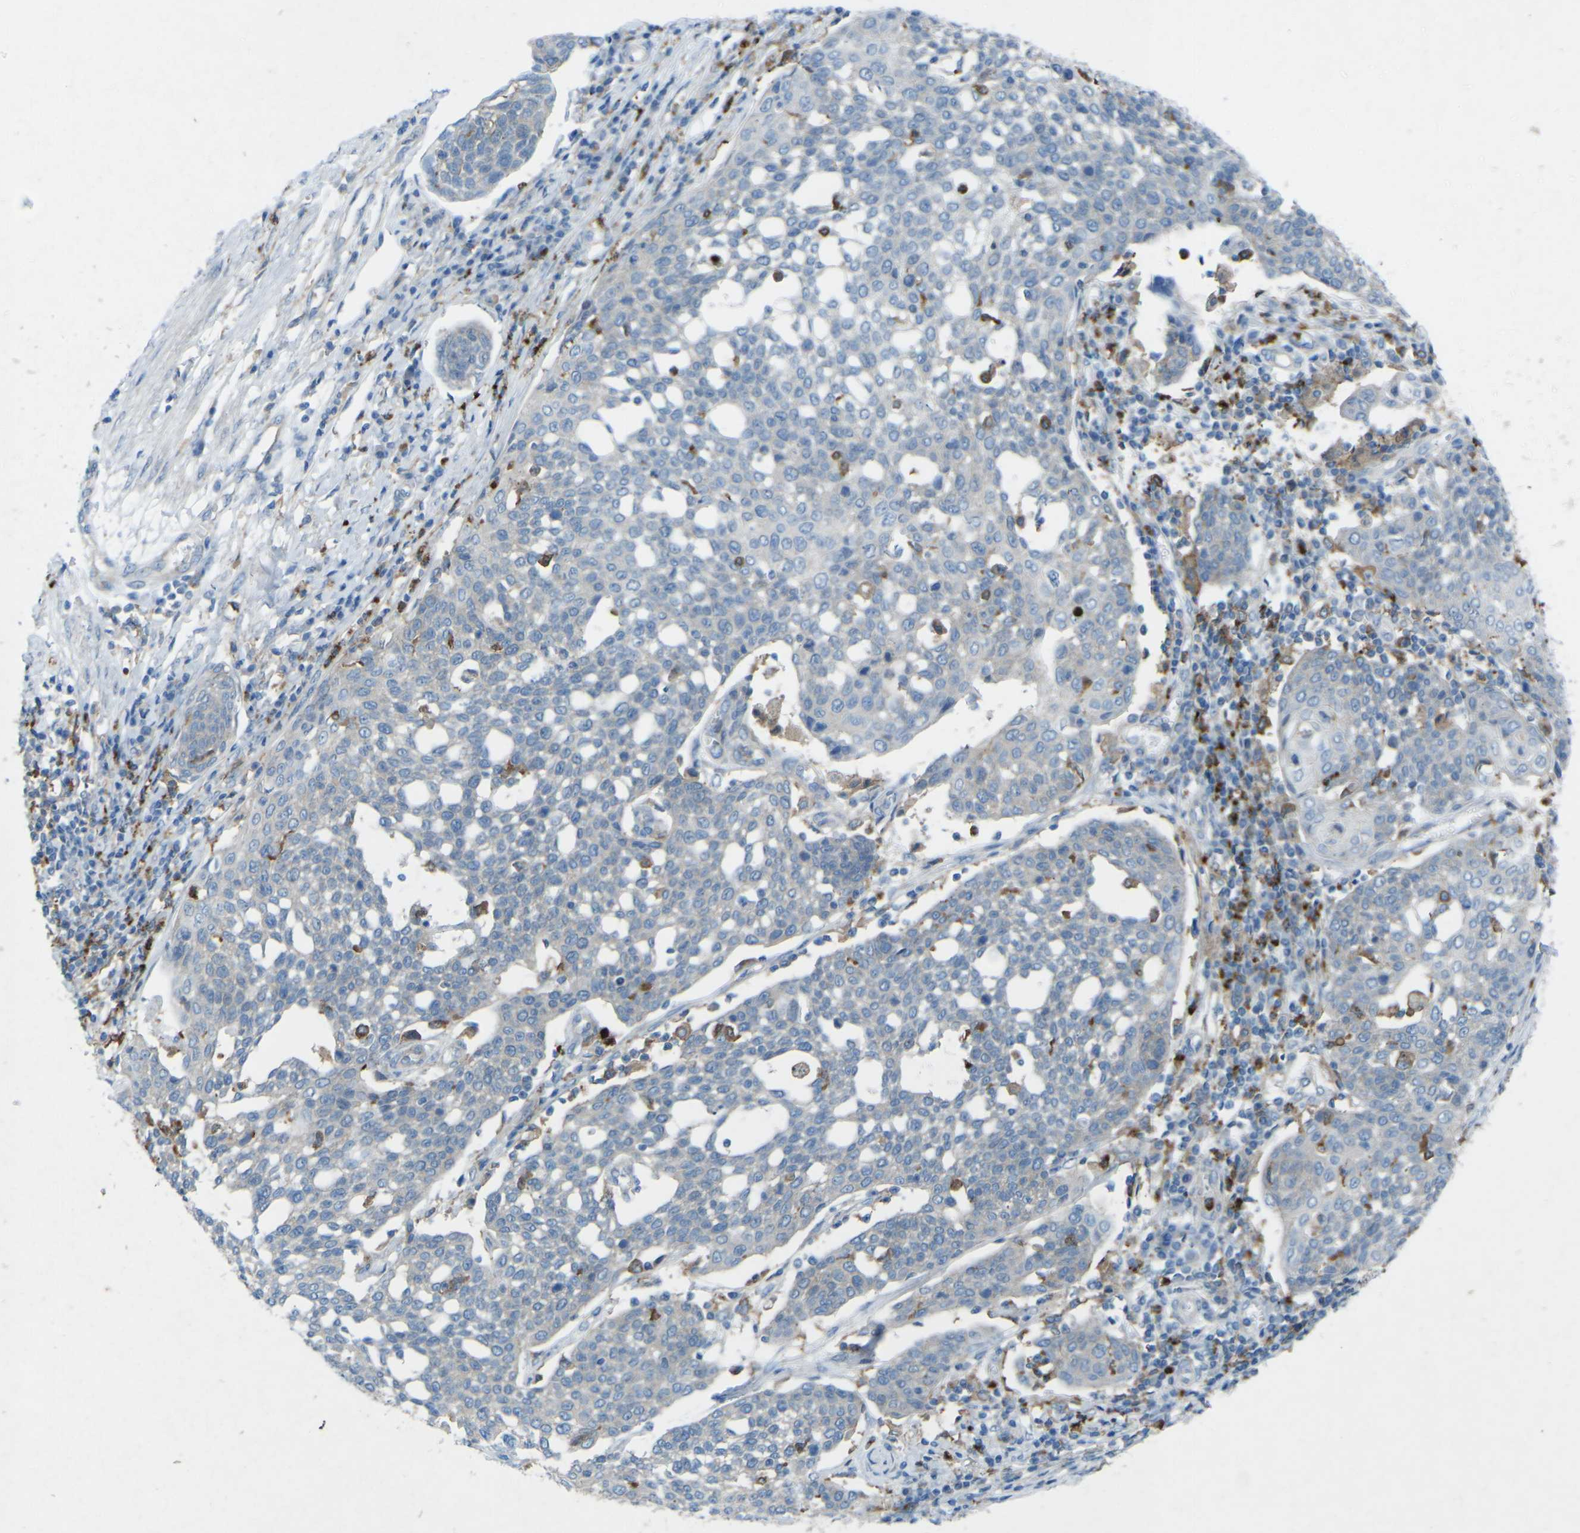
{"staining": {"intensity": "negative", "quantity": "none", "location": "none"}, "tissue": "cervical cancer", "cell_type": "Tumor cells", "image_type": "cancer", "snomed": [{"axis": "morphology", "description": "Squamous cell carcinoma, NOS"}, {"axis": "topography", "description": "Cervix"}], "caption": "Immunohistochemistry (IHC) of cervical cancer demonstrates no positivity in tumor cells.", "gene": "STK11", "patient": {"sex": "female", "age": 34}}